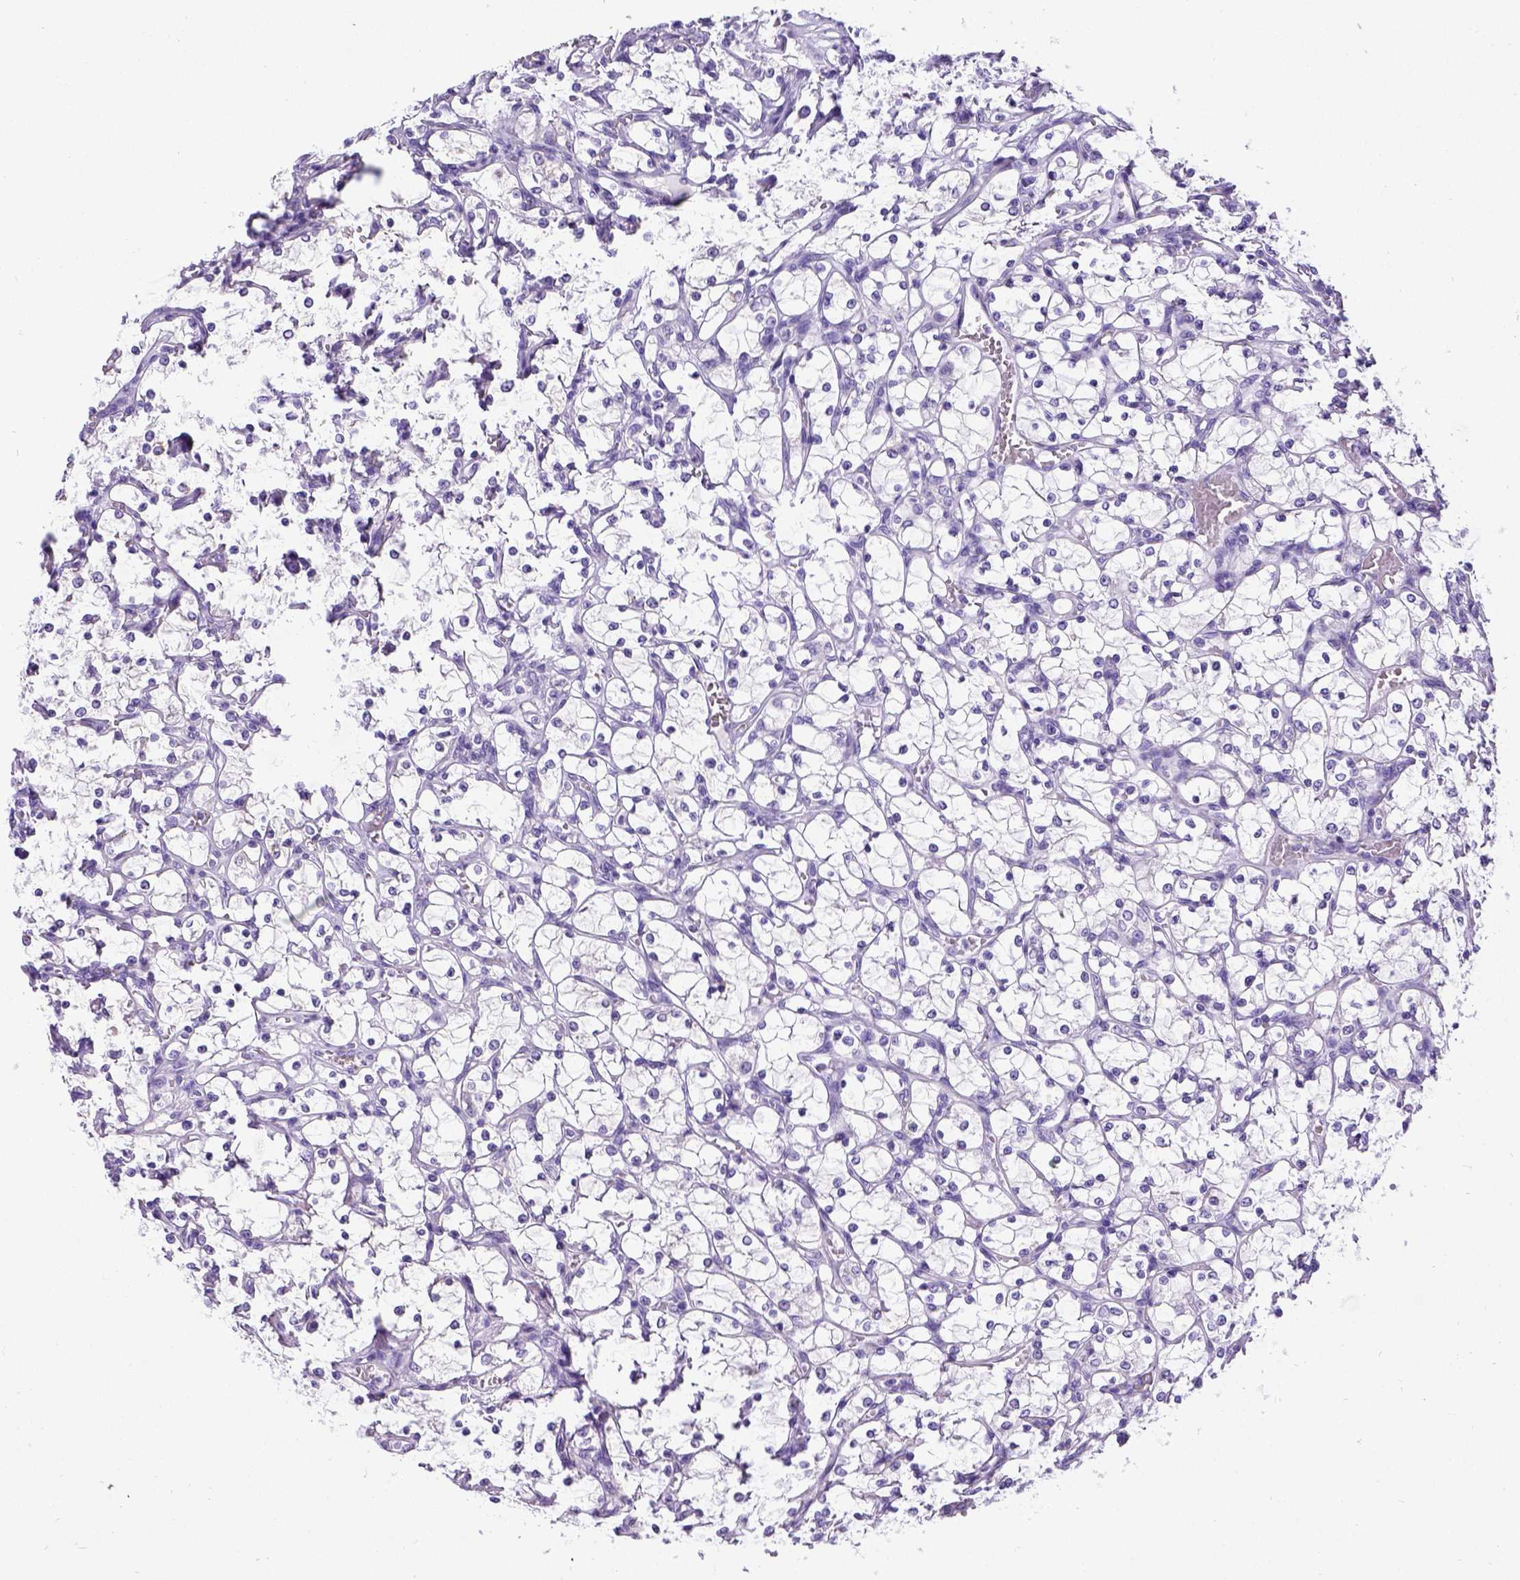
{"staining": {"intensity": "negative", "quantity": "none", "location": "none"}, "tissue": "renal cancer", "cell_type": "Tumor cells", "image_type": "cancer", "snomed": [{"axis": "morphology", "description": "Adenocarcinoma, NOS"}, {"axis": "topography", "description": "Kidney"}], "caption": "This is an immunohistochemistry photomicrograph of renal adenocarcinoma. There is no staining in tumor cells.", "gene": "SATB2", "patient": {"sex": "female", "age": 69}}